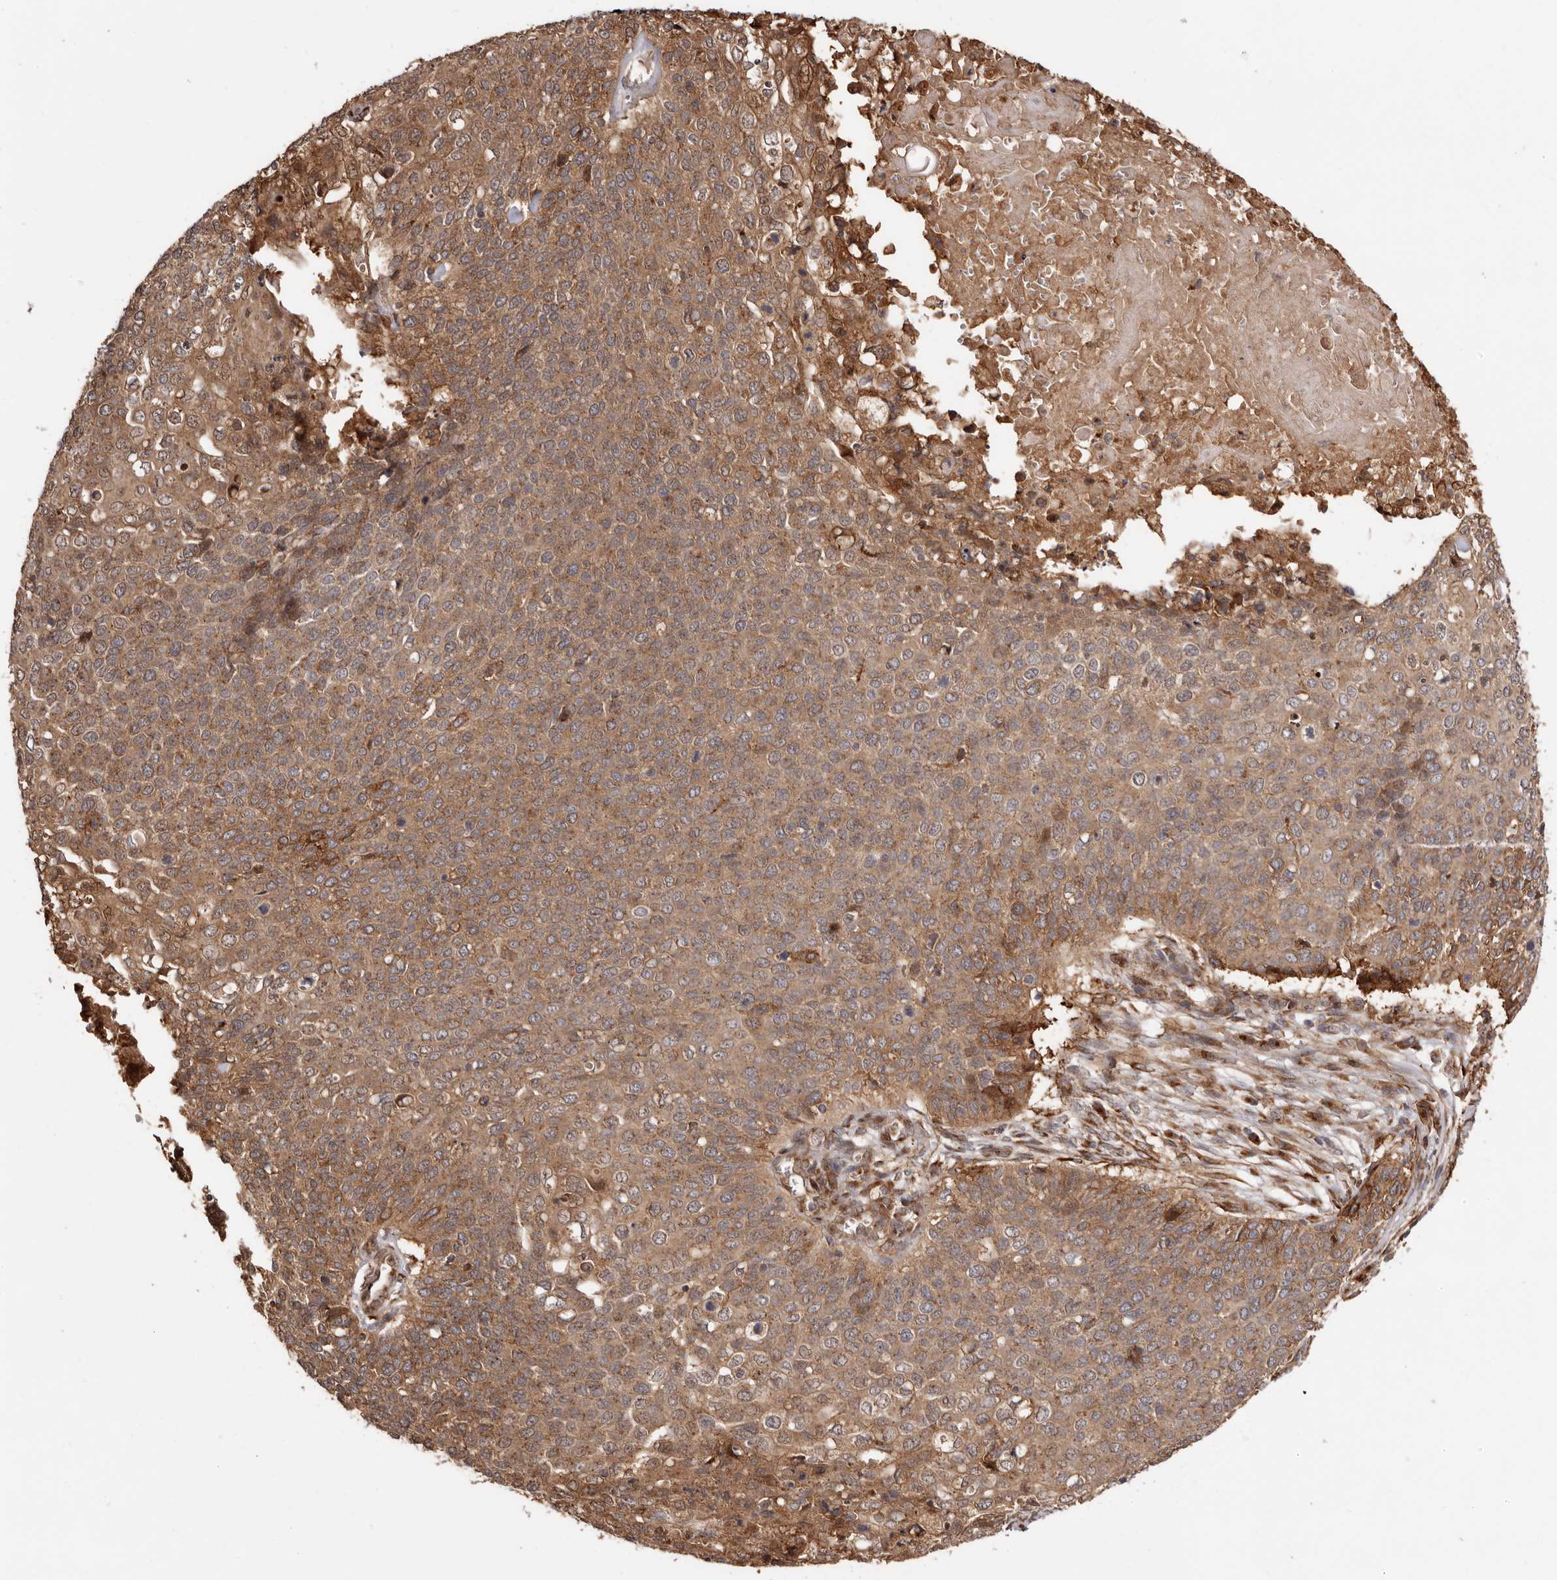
{"staining": {"intensity": "moderate", "quantity": ">75%", "location": "cytoplasmic/membranous,nuclear"}, "tissue": "cervical cancer", "cell_type": "Tumor cells", "image_type": "cancer", "snomed": [{"axis": "morphology", "description": "Squamous cell carcinoma, NOS"}, {"axis": "topography", "description": "Cervix"}], "caption": "Cervical cancer (squamous cell carcinoma) stained with DAB immunohistochemistry (IHC) exhibits medium levels of moderate cytoplasmic/membranous and nuclear positivity in approximately >75% of tumor cells. The staining was performed using DAB (3,3'-diaminobenzidine), with brown indicating positive protein expression. Nuclei are stained blue with hematoxylin.", "gene": "GPR27", "patient": {"sex": "female", "age": 39}}